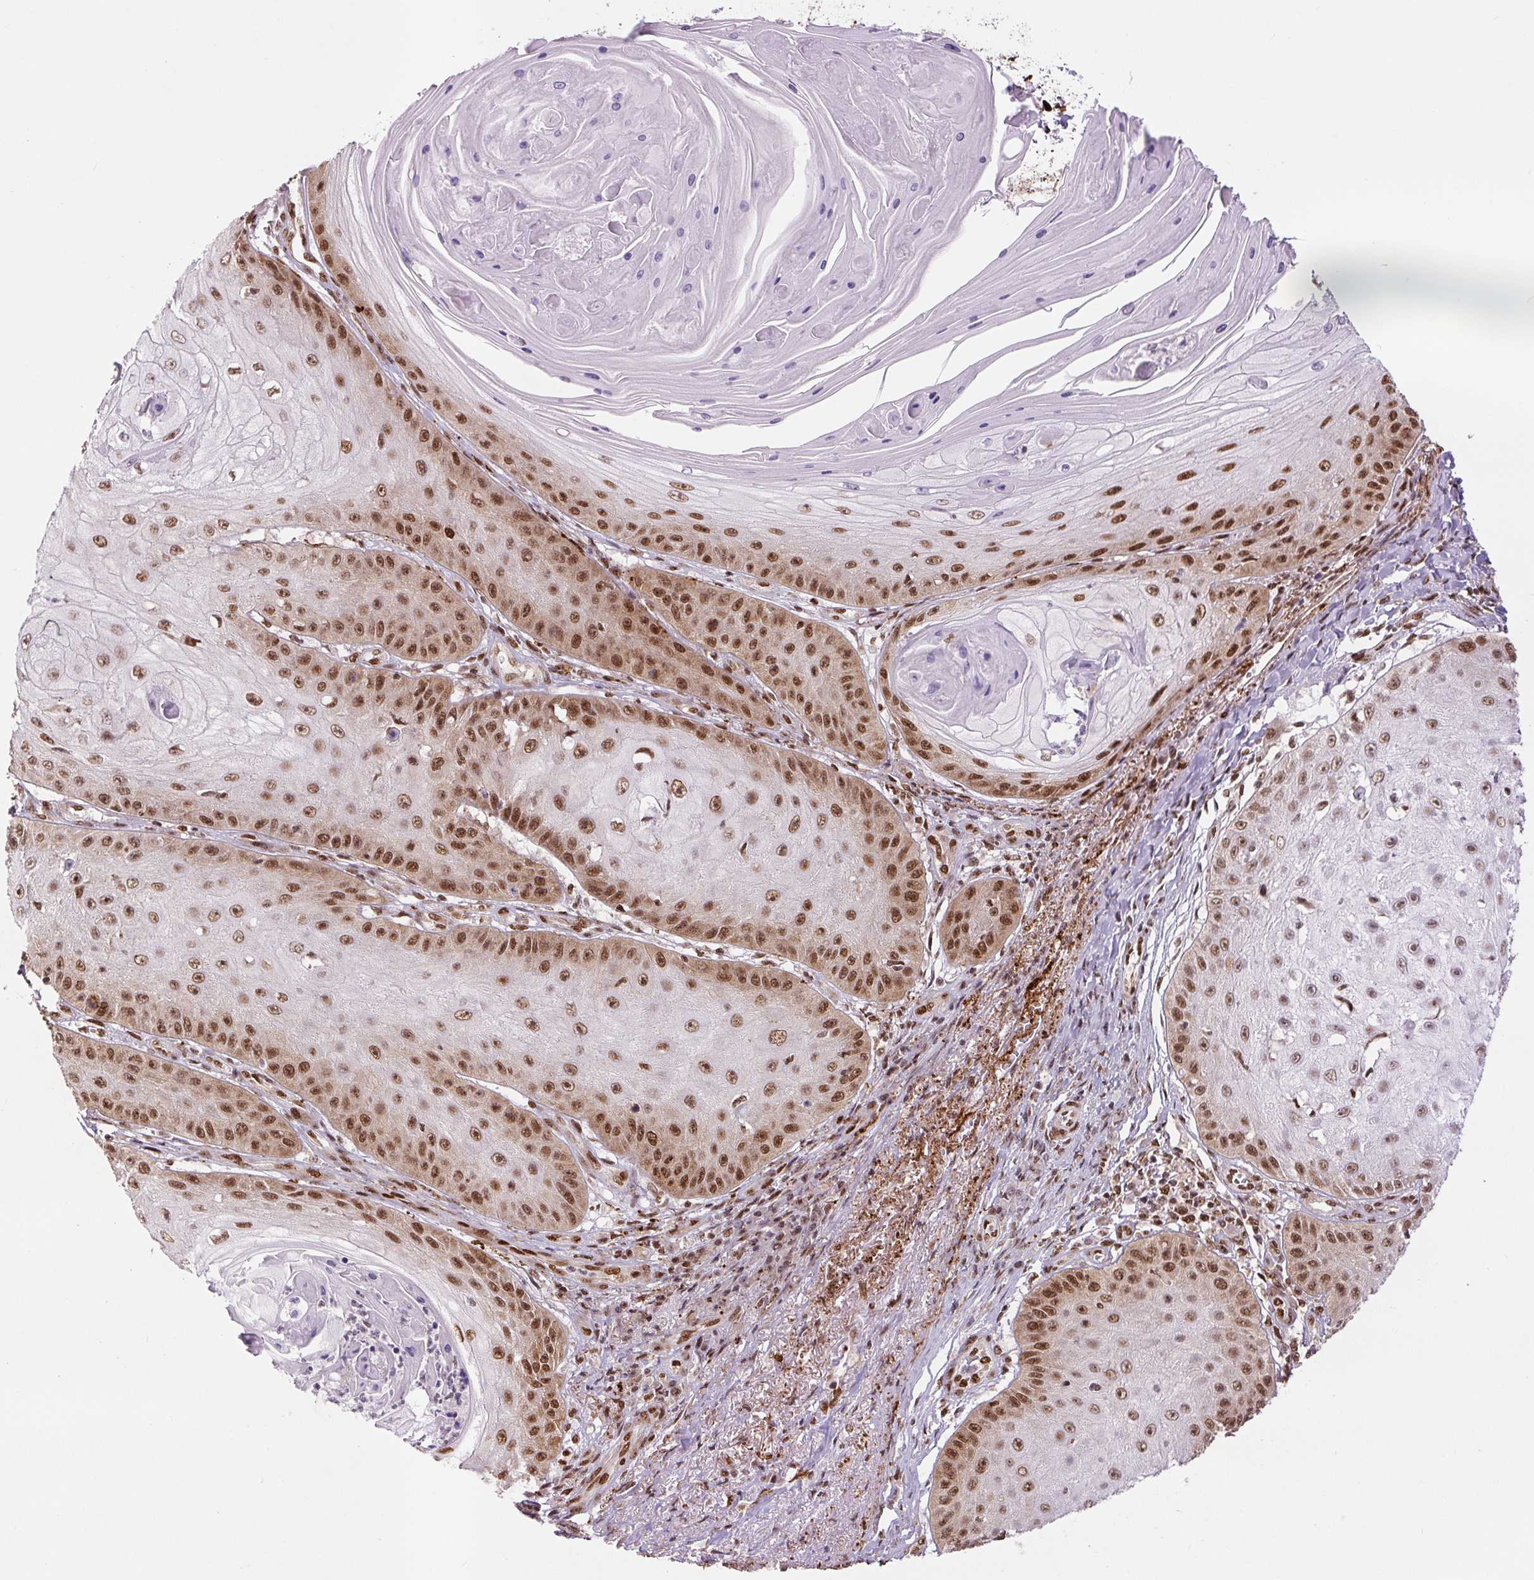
{"staining": {"intensity": "strong", "quantity": ">75%", "location": "nuclear"}, "tissue": "skin cancer", "cell_type": "Tumor cells", "image_type": "cancer", "snomed": [{"axis": "morphology", "description": "Squamous cell carcinoma, NOS"}, {"axis": "topography", "description": "Skin"}], "caption": "Skin squamous cell carcinoma tissue demonstrates strong nuclear staining in approximately >75% of tumor cells (DAB (3,3'-diaminobenzidine) = brown stain, brightfield microscopy at high magnification).", "gene": "FUS", "patient": {"sex": "male", "age": 70}}